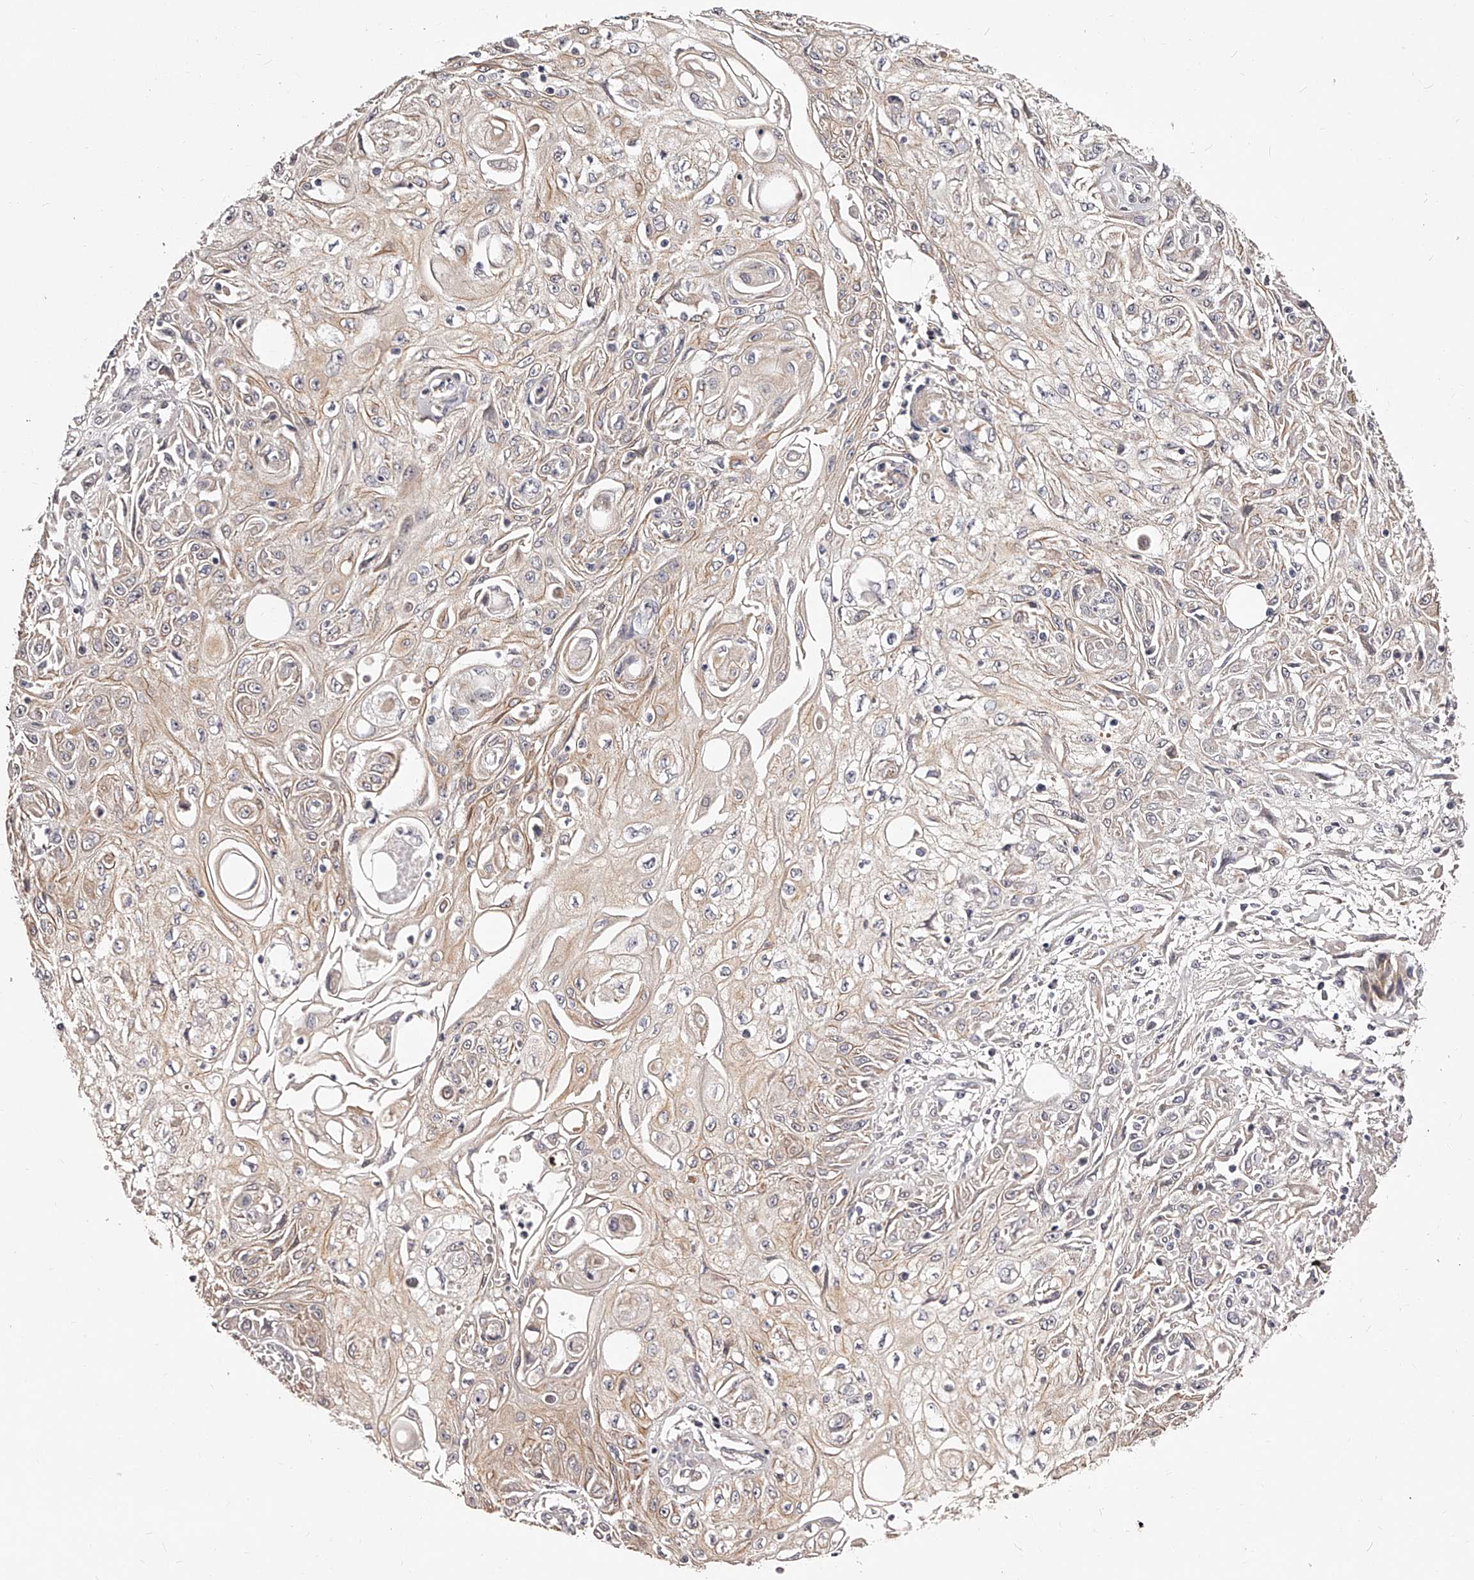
{"staining": {"intensity": "weak", "quantity": "25%-75%", "location": "cytoplasmic/membranous"}, "tissue": "skin cancer", "cell_type": "Tumor cells", "image_type": "cancer", "snomed": [{"axis": "morphology", "description": "Squamous cell carcinoma, NOS"}, {"axis": "morphology", "description": "Squamous cell carcinoma, metastatic, NOS"}, {"axis": "topography", "description": "Skin"}, {"axis": "topography", "description": "Lymph node"}], "caption": "Protein expression analysis of skin cancer (squamous cell carcinoma) demonstrates weak cytoplasmic/membranous staining in about 25%-75% of tumor cells.", "gene": "ZNF502", "patient": {"sex": "male", "age": 75}}